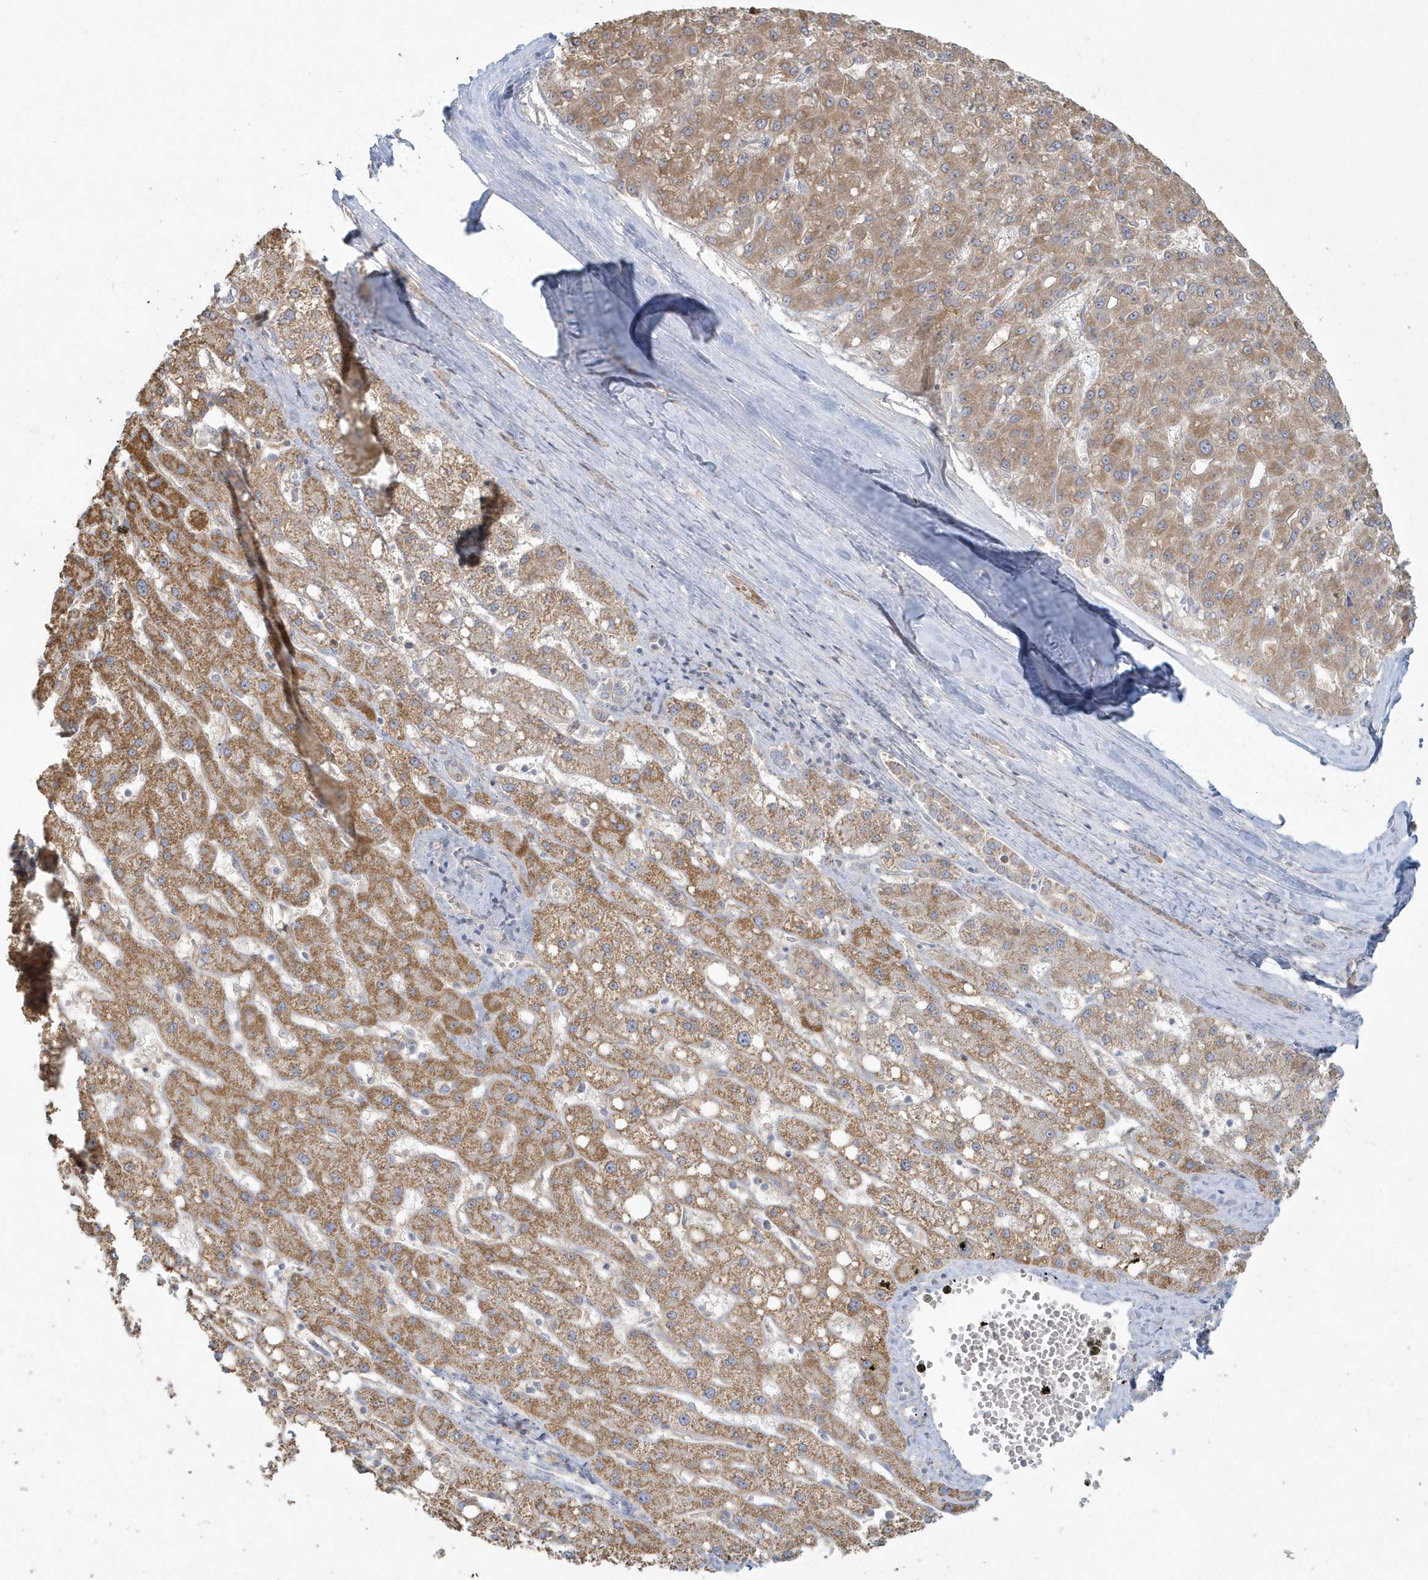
{"staining": {"intensity": "moderate", "quantity": ">75%", "location": "cytoplasmic/membranous"}, "tissue": "liver cancer", "cell_type": "Tumor cells", "image_type": "cancer", "snomed": [{"axis": "morphology", "description": "Carcinoma, Hepatocellular, NOS"}, {"axis": "topography", "description": "Liver"}], "caption": "A photomicrograph of liver cancer (hepatocellular carcinoma) stained for a protein demonstrates moderate cytoplasmic/membranous brown staining in tumor cells.", "gene": "BLTP3A", "patient": {"sex": "male", "age": 67}}